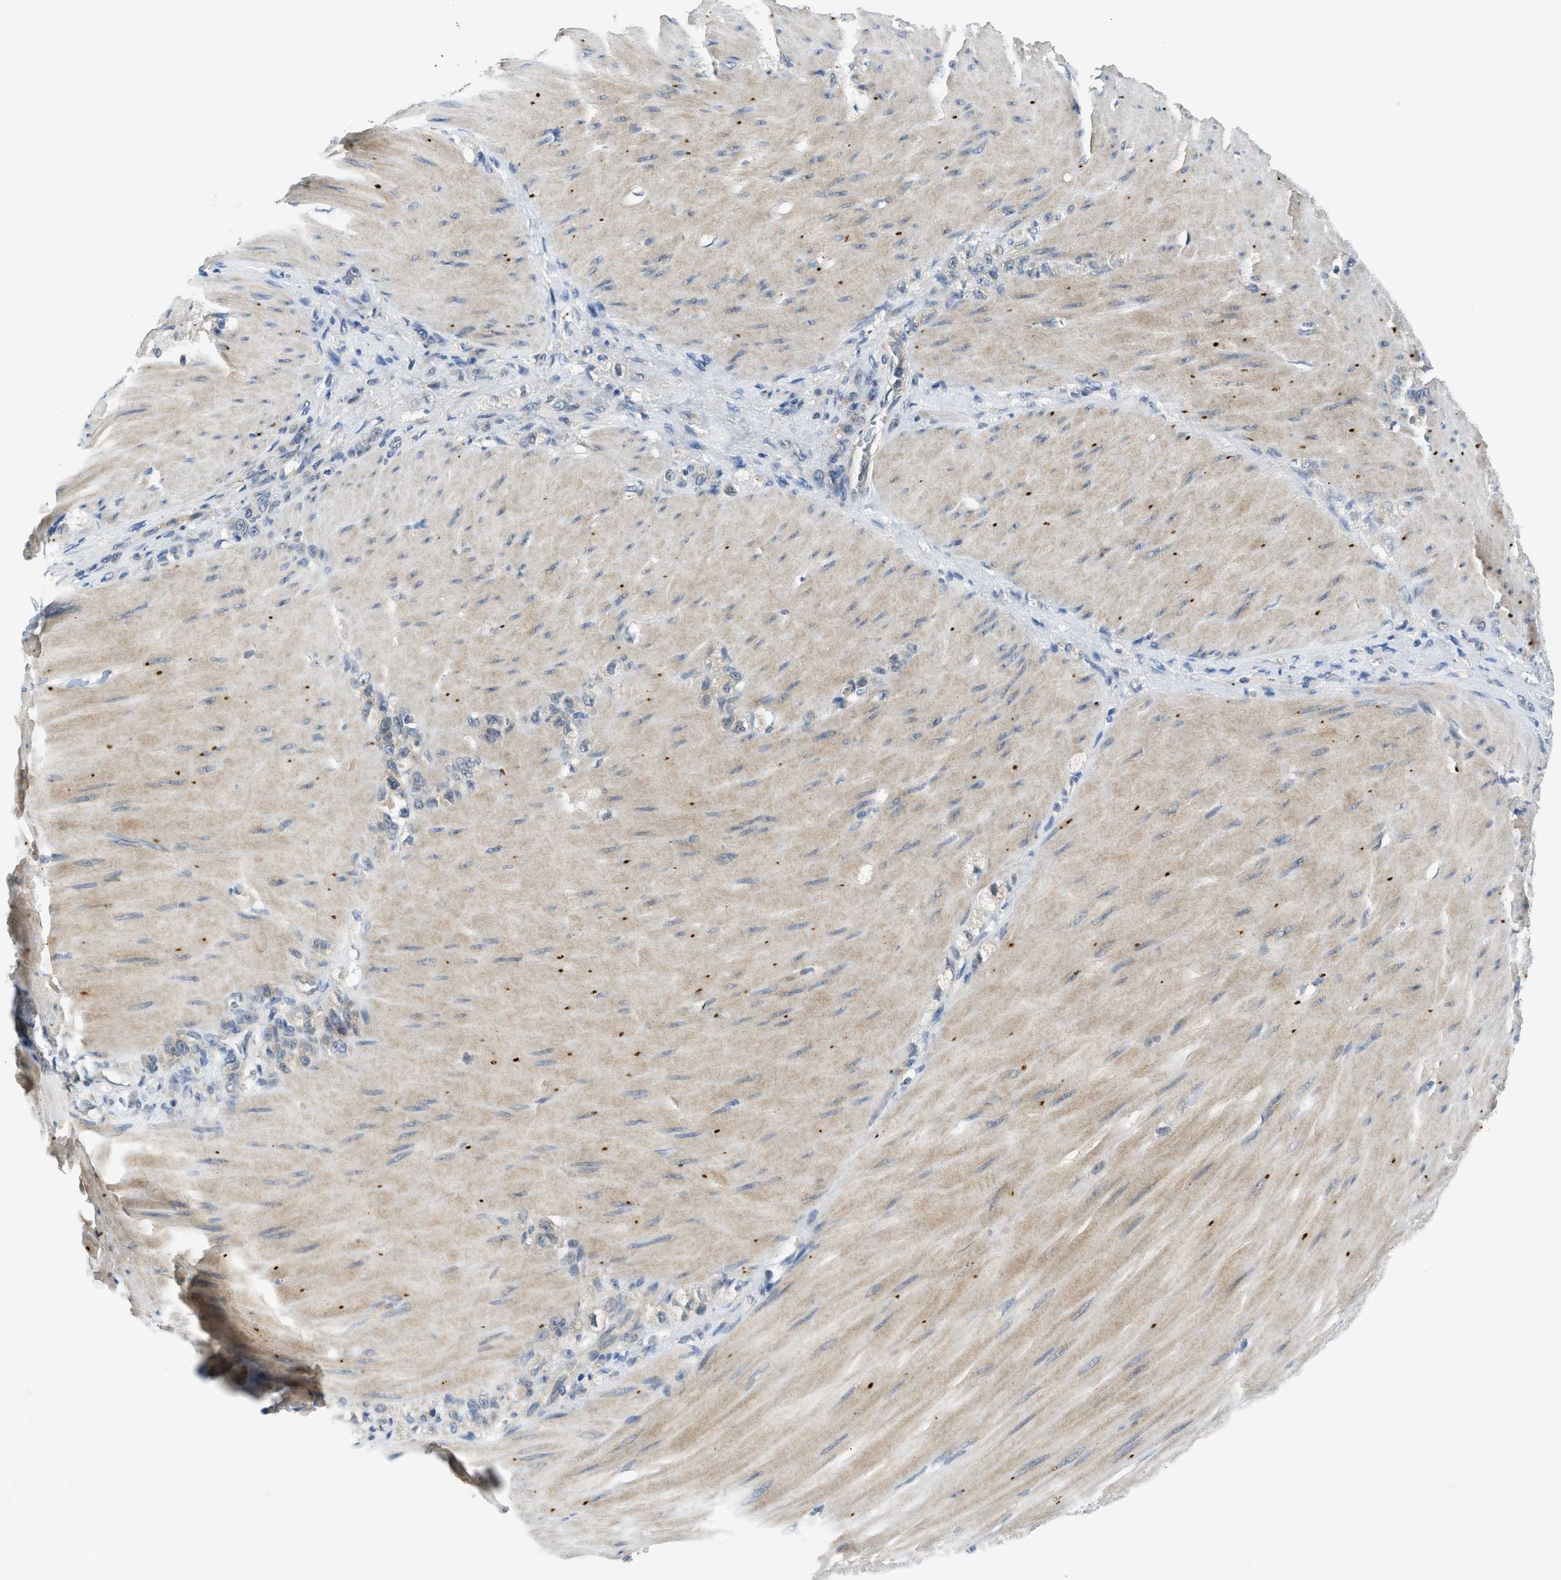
{"staining": {"intensity": "weak", "quantity": "<25%", "location": "cytoplasmic/membranous"}, "tissue": "stomach cancer", "cell_type": "Tumor cells", "image_type": "cancer", "snomed": [{"axis": "morphology", "description": "Normal tissue, NOS"}, {"axis": "morphology", "description": "Adenocarcinoma, NOS"}, {"axis": "topography", "description": "Stomach"}], "caption": "A photomicrograph of human stomach cancer (adenocarcinoma) is negative for staining in tumor cells.", "gene": "PDE7A", "patient": {"sex": "male", "age": 82}}